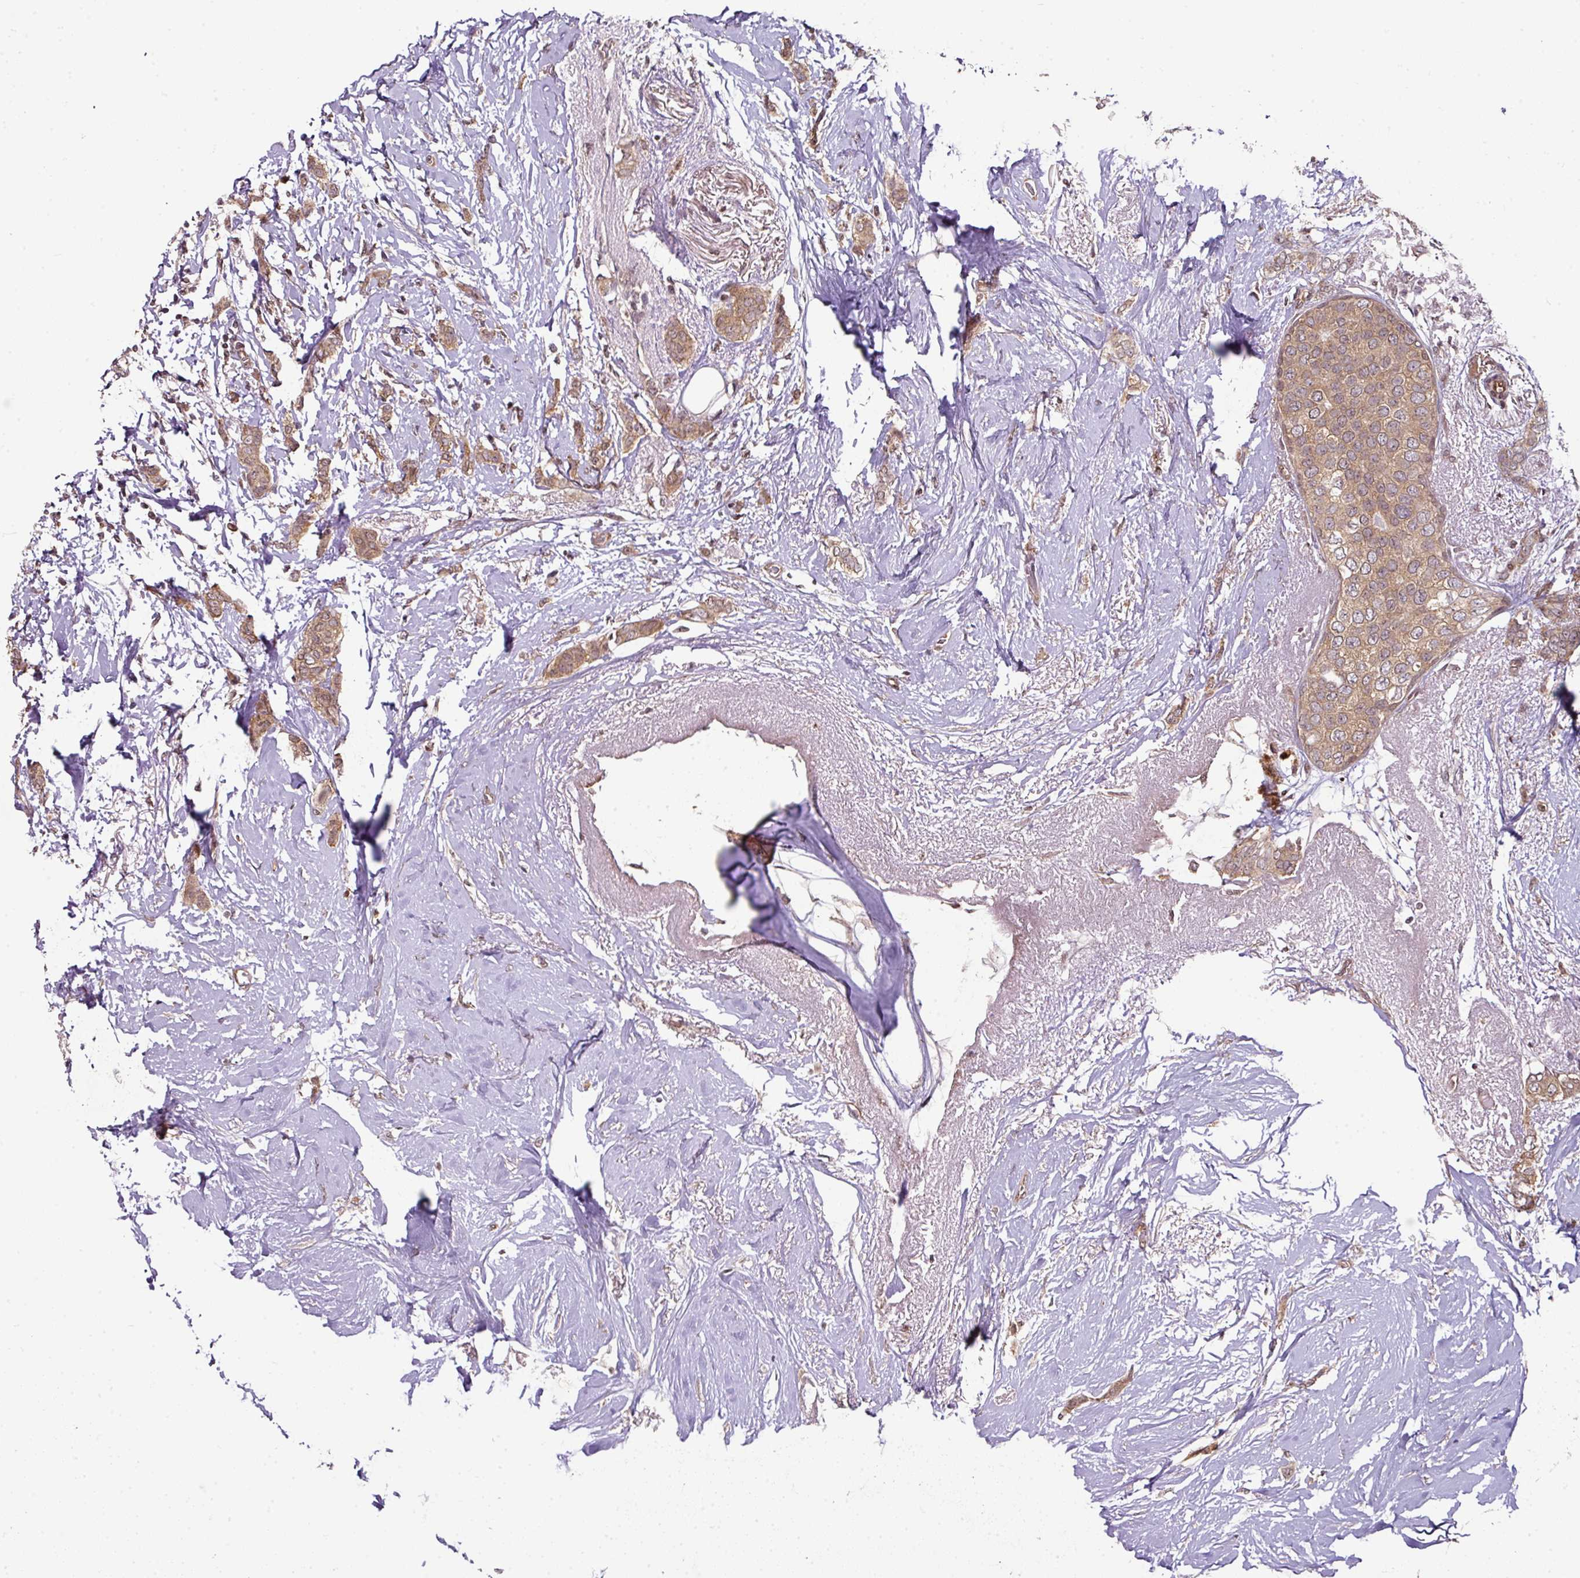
{"staining": {"intensity": "moderate", "quantity": ">75%", "location": "cytoplasmic/membranous"}, "tissue": "breast cancer", "cell_type": "Tumor cells", "image_type": "cancer", "snomed": [{"axis": "morphology", "description": "Duct carcinoma"}, {"axis": "topography", "description": "Breast"}], "caption": "A medium amount of moderate cytoplasmic/membranous staining is identified in approximately >75% of tumor cells in breast invasive ductal carcinoma tissue. (DAB (3,3'-diaminobenzidine) IHC with brightfield microscopy, high magnification).", "gene": "ANKRD18A", "patient": {"sex": "female", "age": 72}}